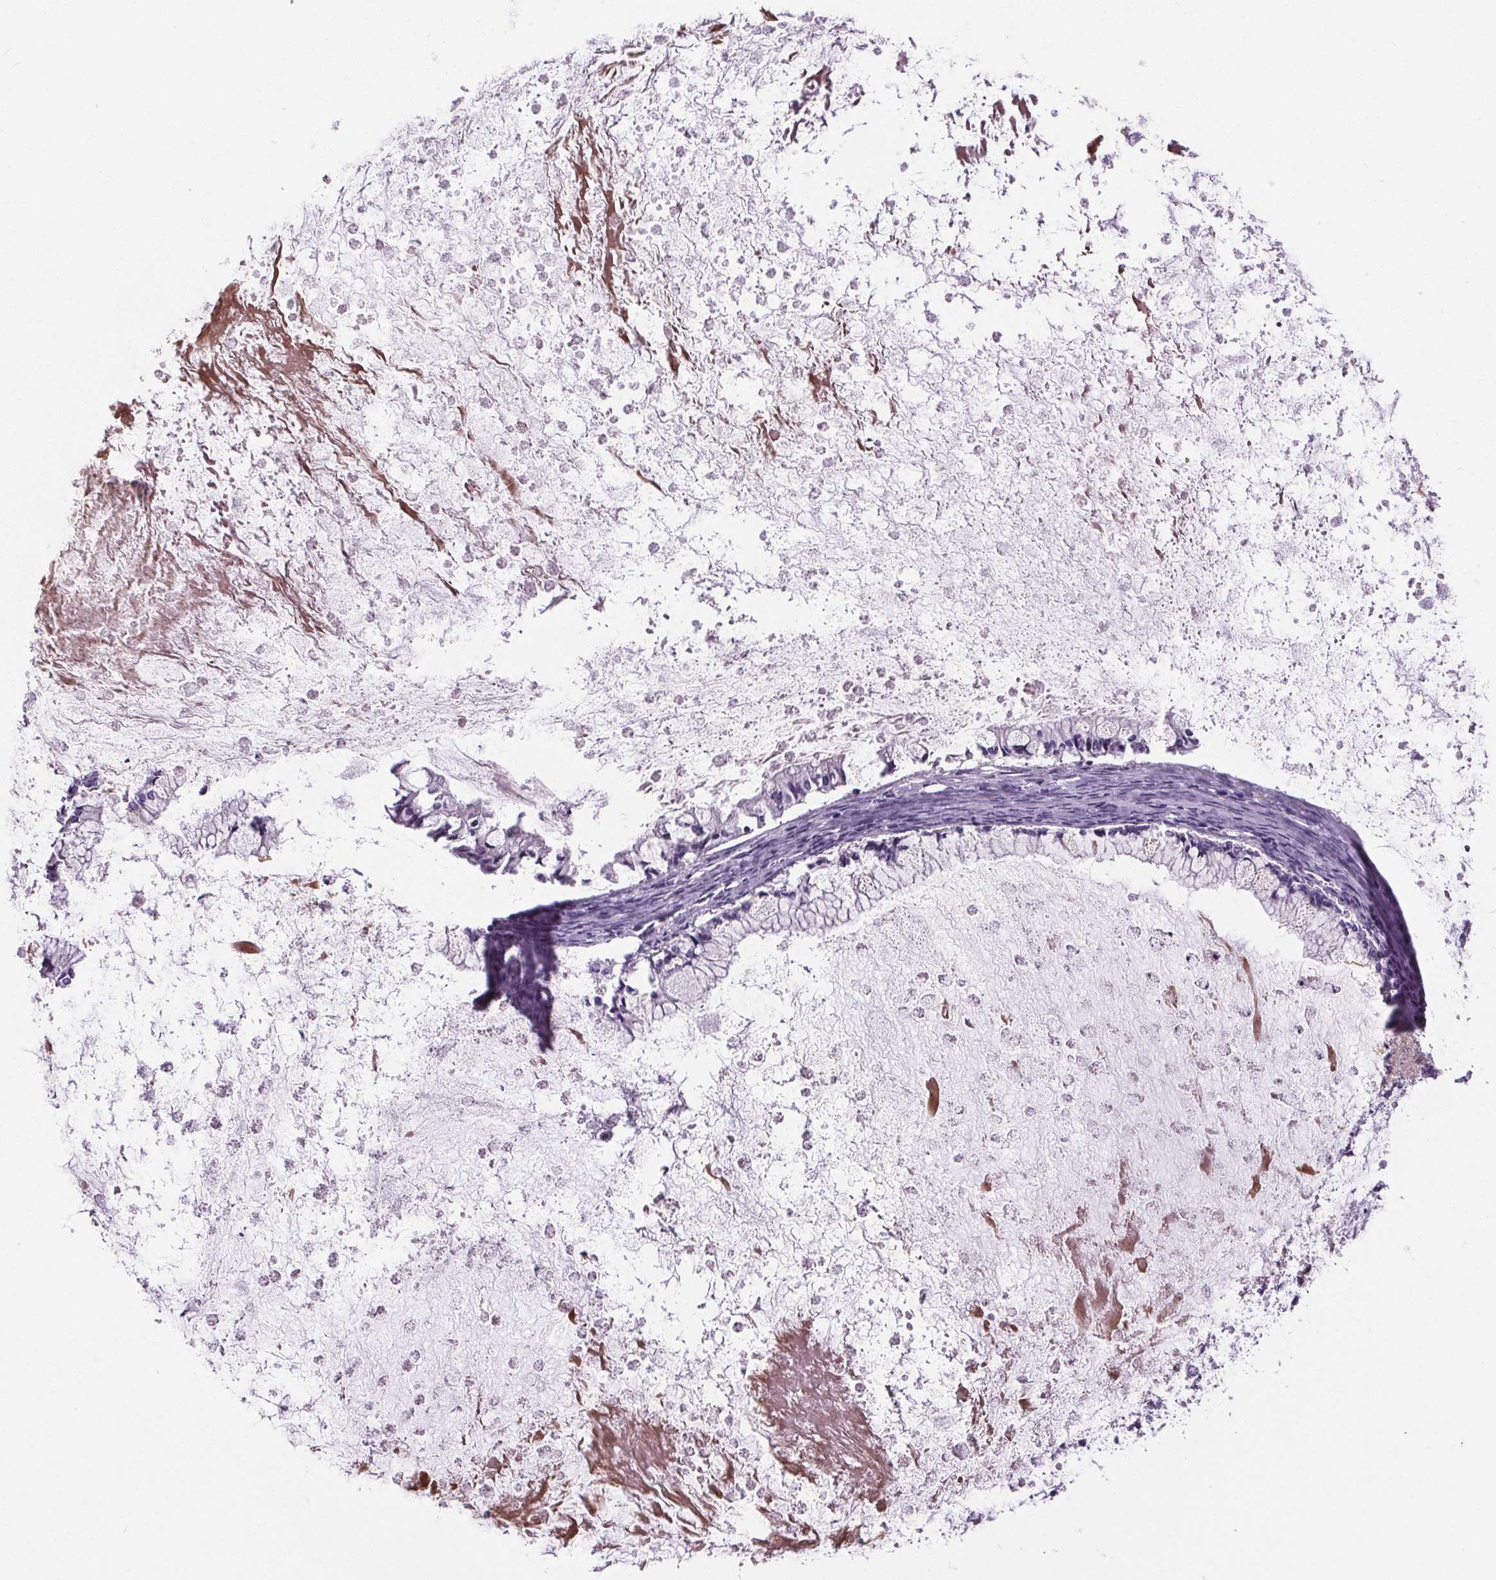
{"staining": {"intensity": "negative", "quantity": "none", "location": "none"}, "tissue": "ovarian cancer", "cell_type": "Tumor cells", "image_type": "cancer", "snomed": [{"axis": "morphology", "description": "Cystadenocarcinoma, mucinous, NOS"}, {"axis": "topography", "description": "Ovary"}], "caption": "High magnification brightfield microscopy of ovarian cancer stained with DAB (brown) and counterstained with hematoxylin (blue): tumor cells show no significant positivity.", "gene": "CD5L", "patient": {"sex": "female", "age": 67}}